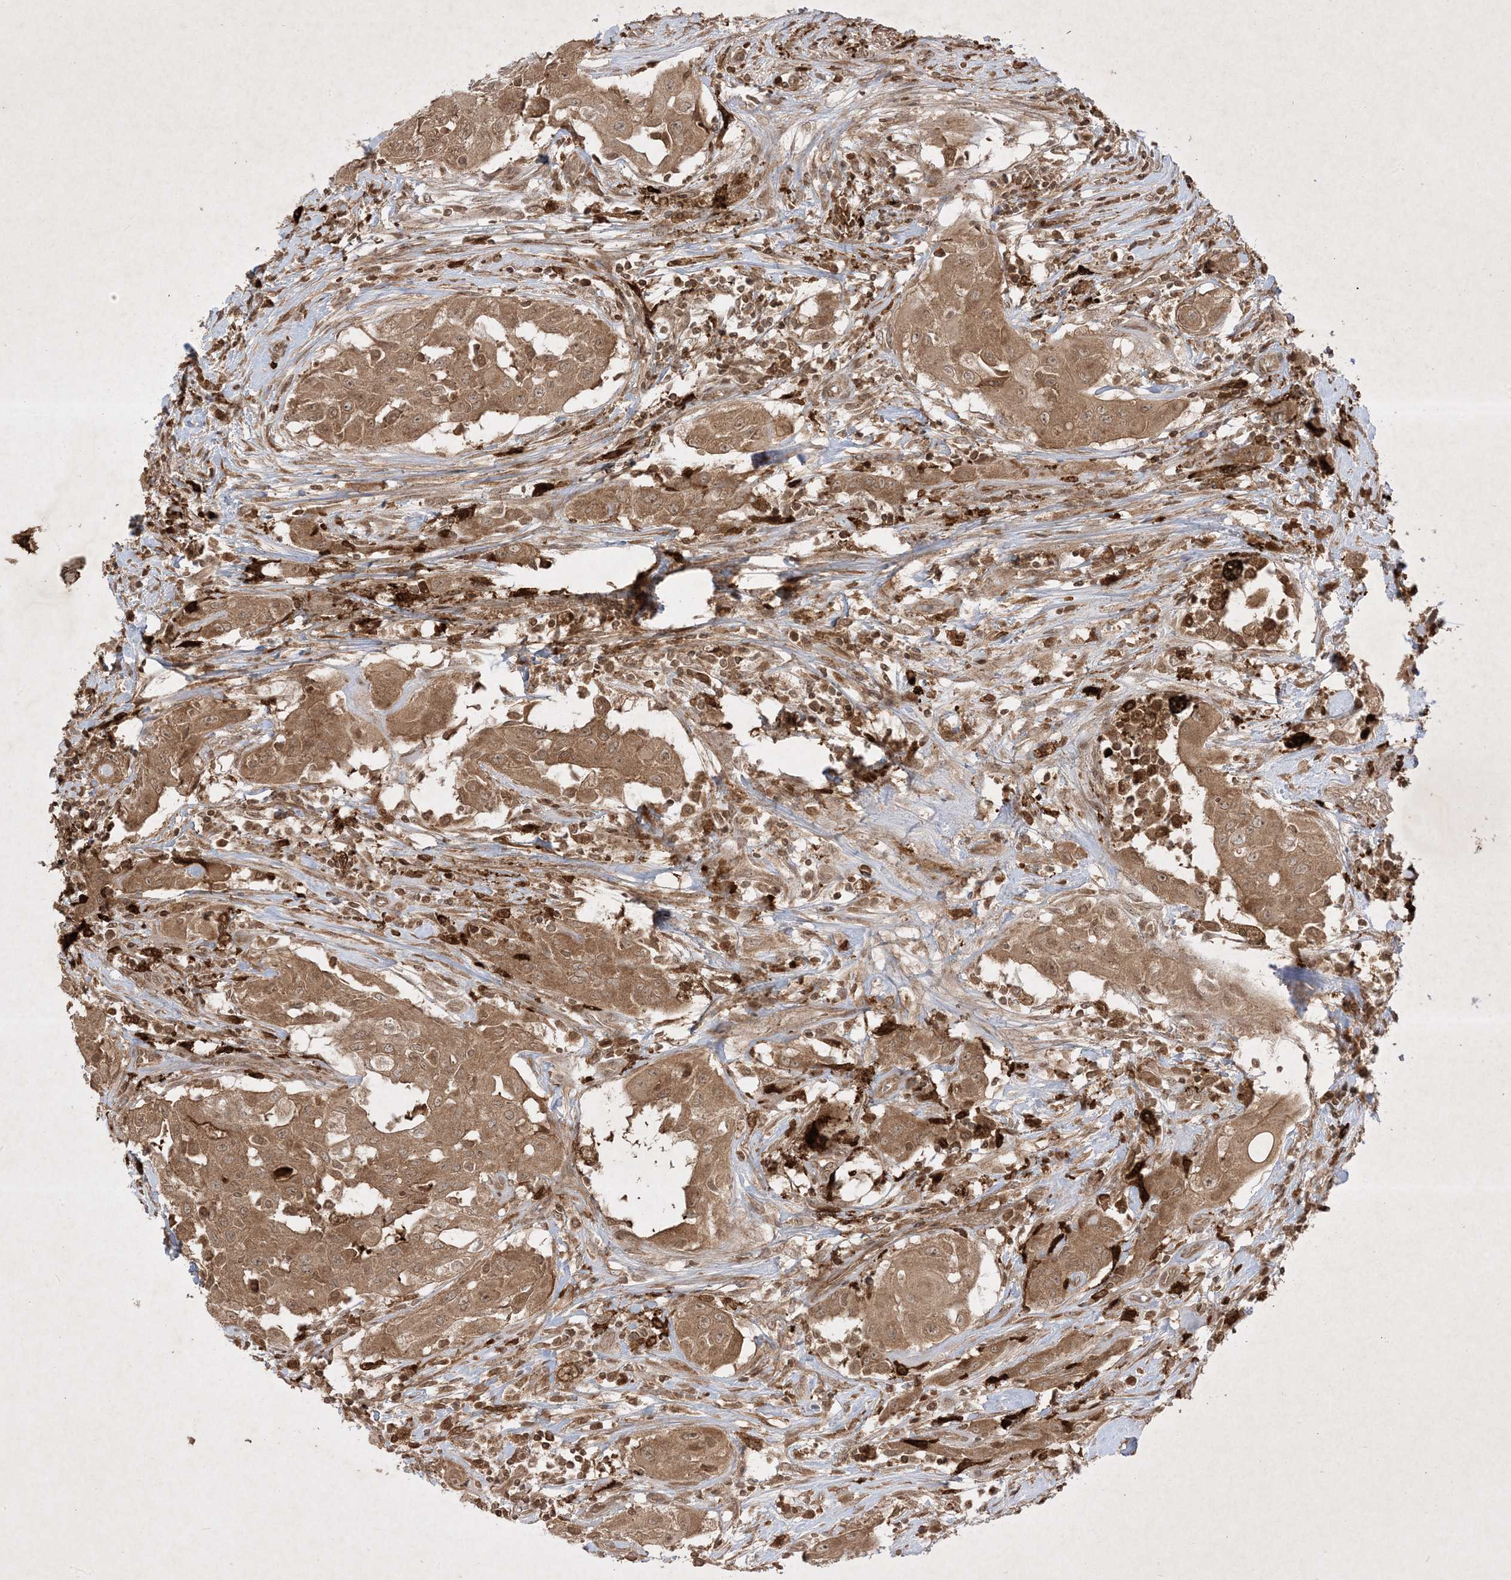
{"staining": {"intensity": "moderate", "quantity": ">75%", "location": "cytoplasmic/membranous"}, "tissue": "thyroid cancer", "cell_type": "Tumor cells", "image_type": "cancer", "snomed": [{"axis": "morphology", "description": "Papillary adenocarcinoma, NOS"}, {"axis": "topography", "description": "Thyroid gland"}], "caption": "IHC of thyroid cancer demonstrates medium levels of moderate cytoplasmic/membranous expression in approximately >75% of tumor cells. Using DAB (3,3'-diaminobenzidine) (brown) and hematoxylin (blue) stains, captured at high magnification using brightfield microscopy.", "gene": "PTK6", "patient": {"sex": "female", "age": 59}}